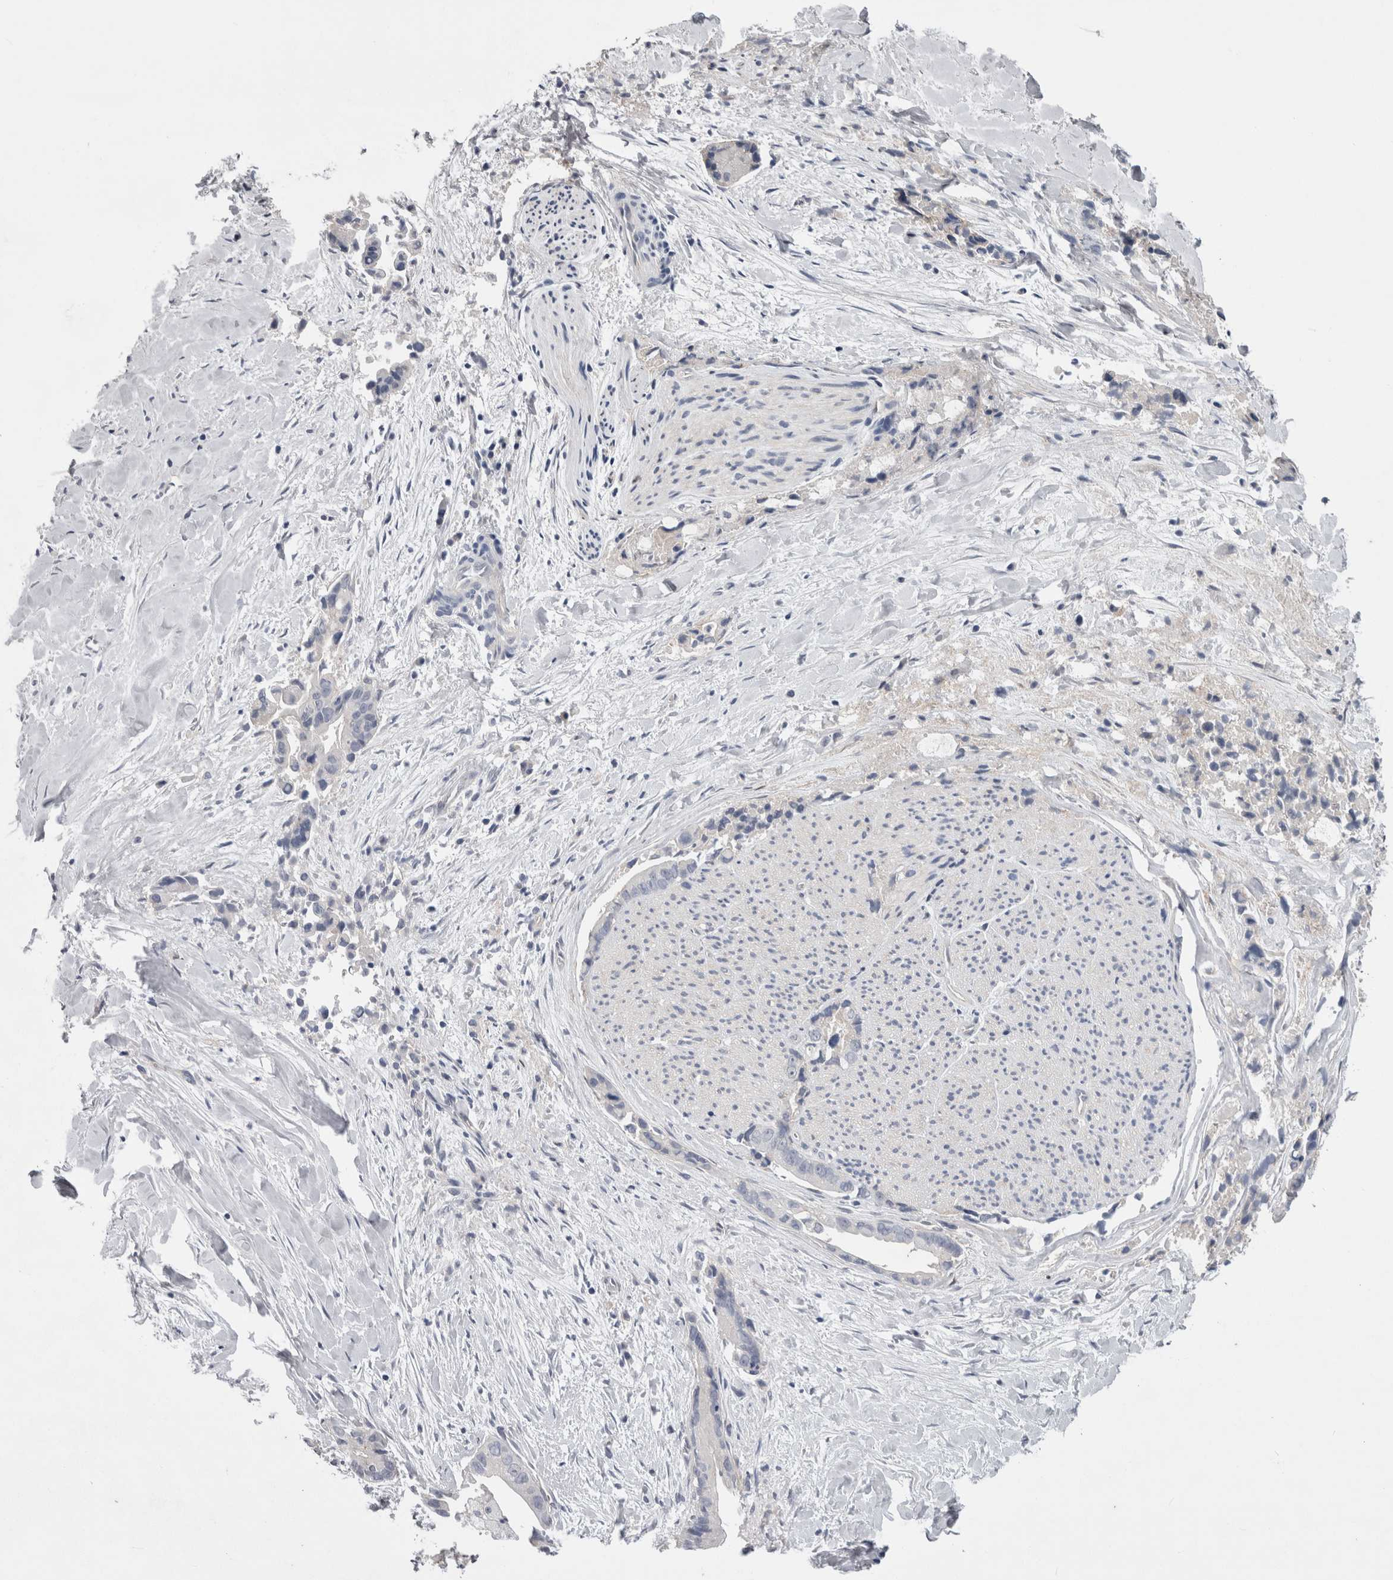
{"staining": {"intensity": "negative", "quantity": "none", "location": "none"}, "tissue": "liver cancer", "cell_type": "Tumor cells", "image_type": "cancer", "snomed": [{"axis": "morphology", "description": "Cholangiocarcinoma"}, {"axis": "topography", "description": "Liver"}], "caption": "Immunohistochemical staining of liver cancer demonstrates no significant staining in tumor cells.", "gene": "NECTIN2", "patient": {"sex": "female", "age": 55}}